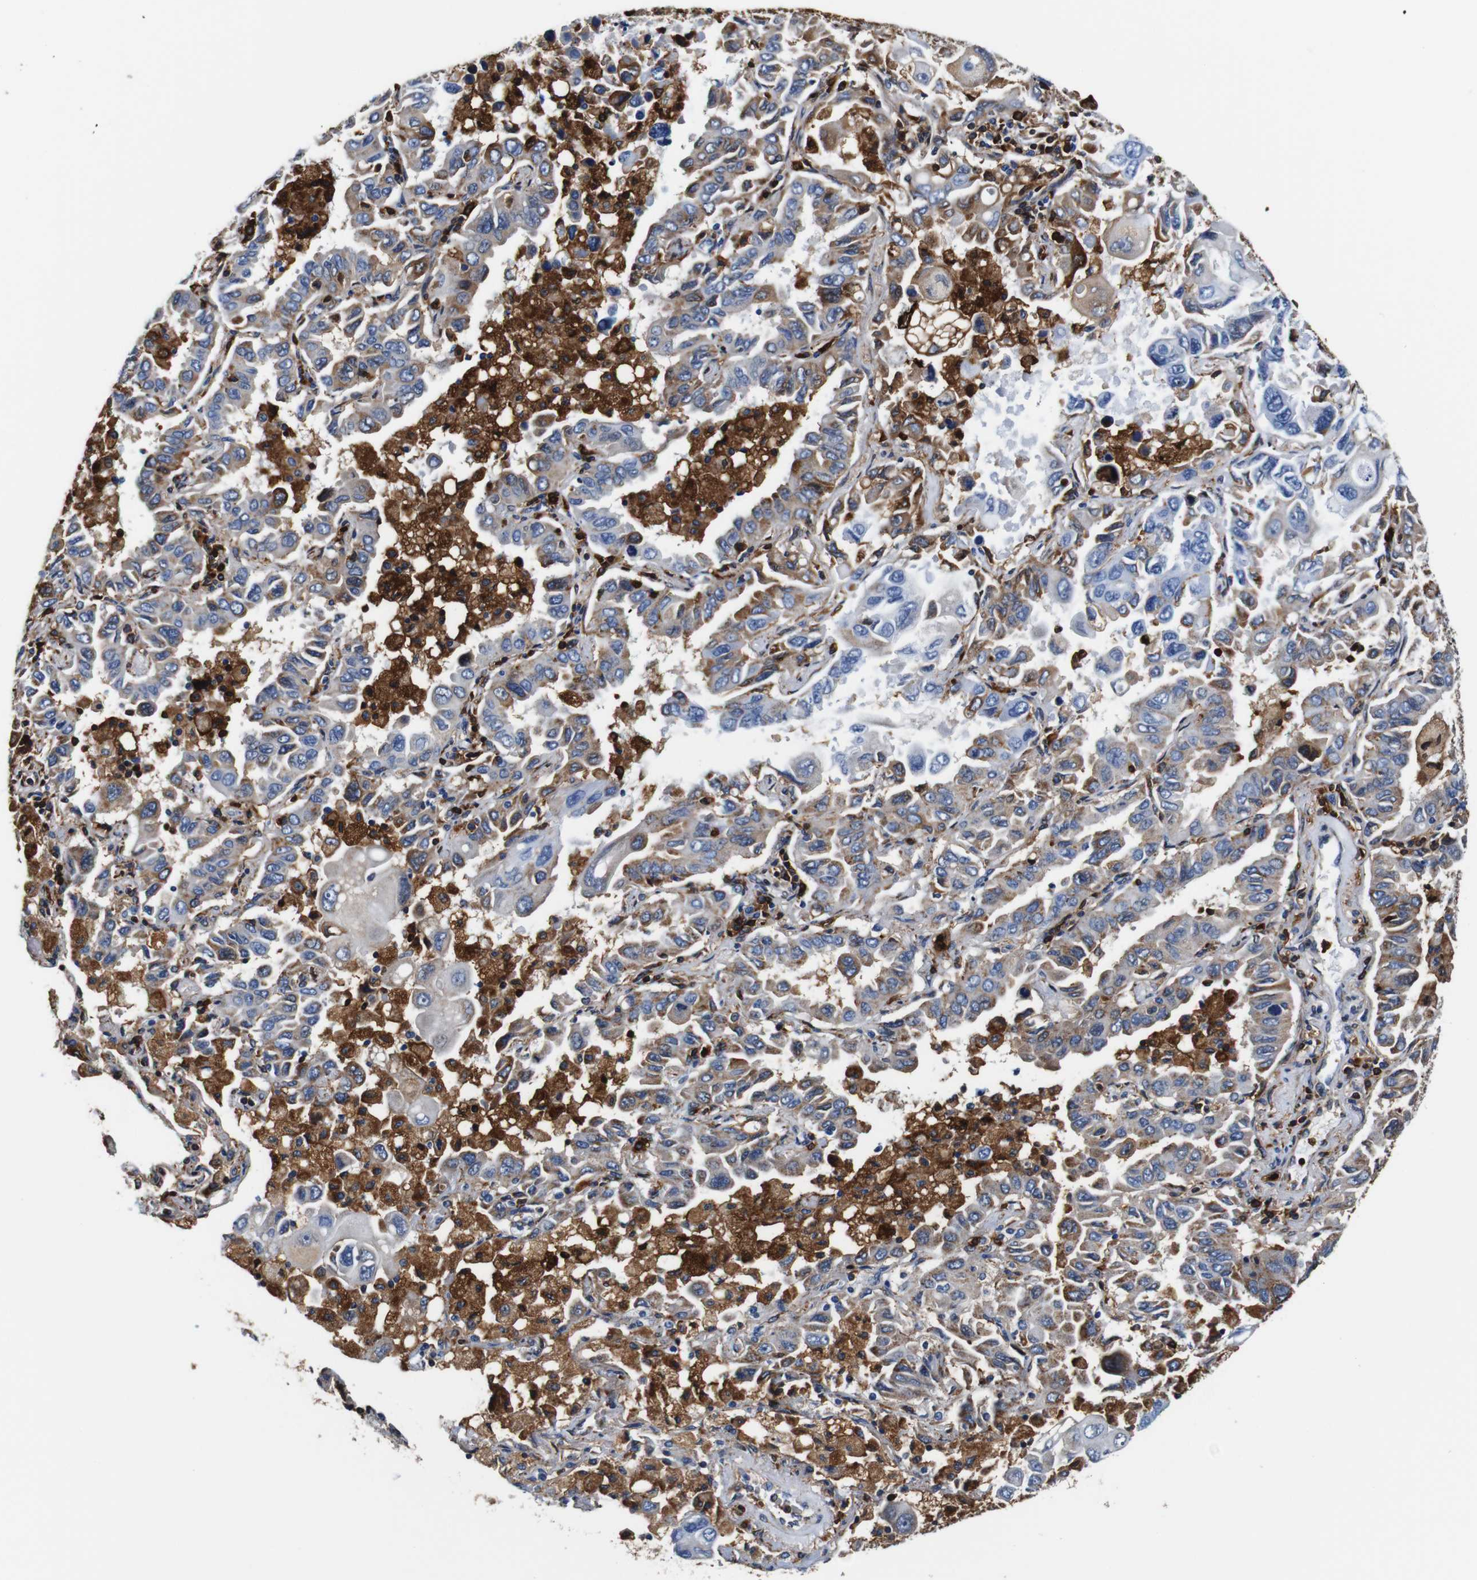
{"staining": {"intensity": "weak", "quantity": "25%-75%", "location": "cytoplasmic/membranous"}, "tissue": "lung cancer", "cell_type": "Tumor cells", "image_type": "cancer", "snomed": [{"axis": "morphology", "description": "Adenocarcinoma, NOS"}, {"axis": "topography", "description": "Lung"}], "caption": "The photomicrograph demonstrates a brown stain indicating the presence of a protein in the cytoplasmic/membranous of tumor cells in lung cancer.", "gene": "ANXA1", "patient": {"sex": "male", "age": 64}}